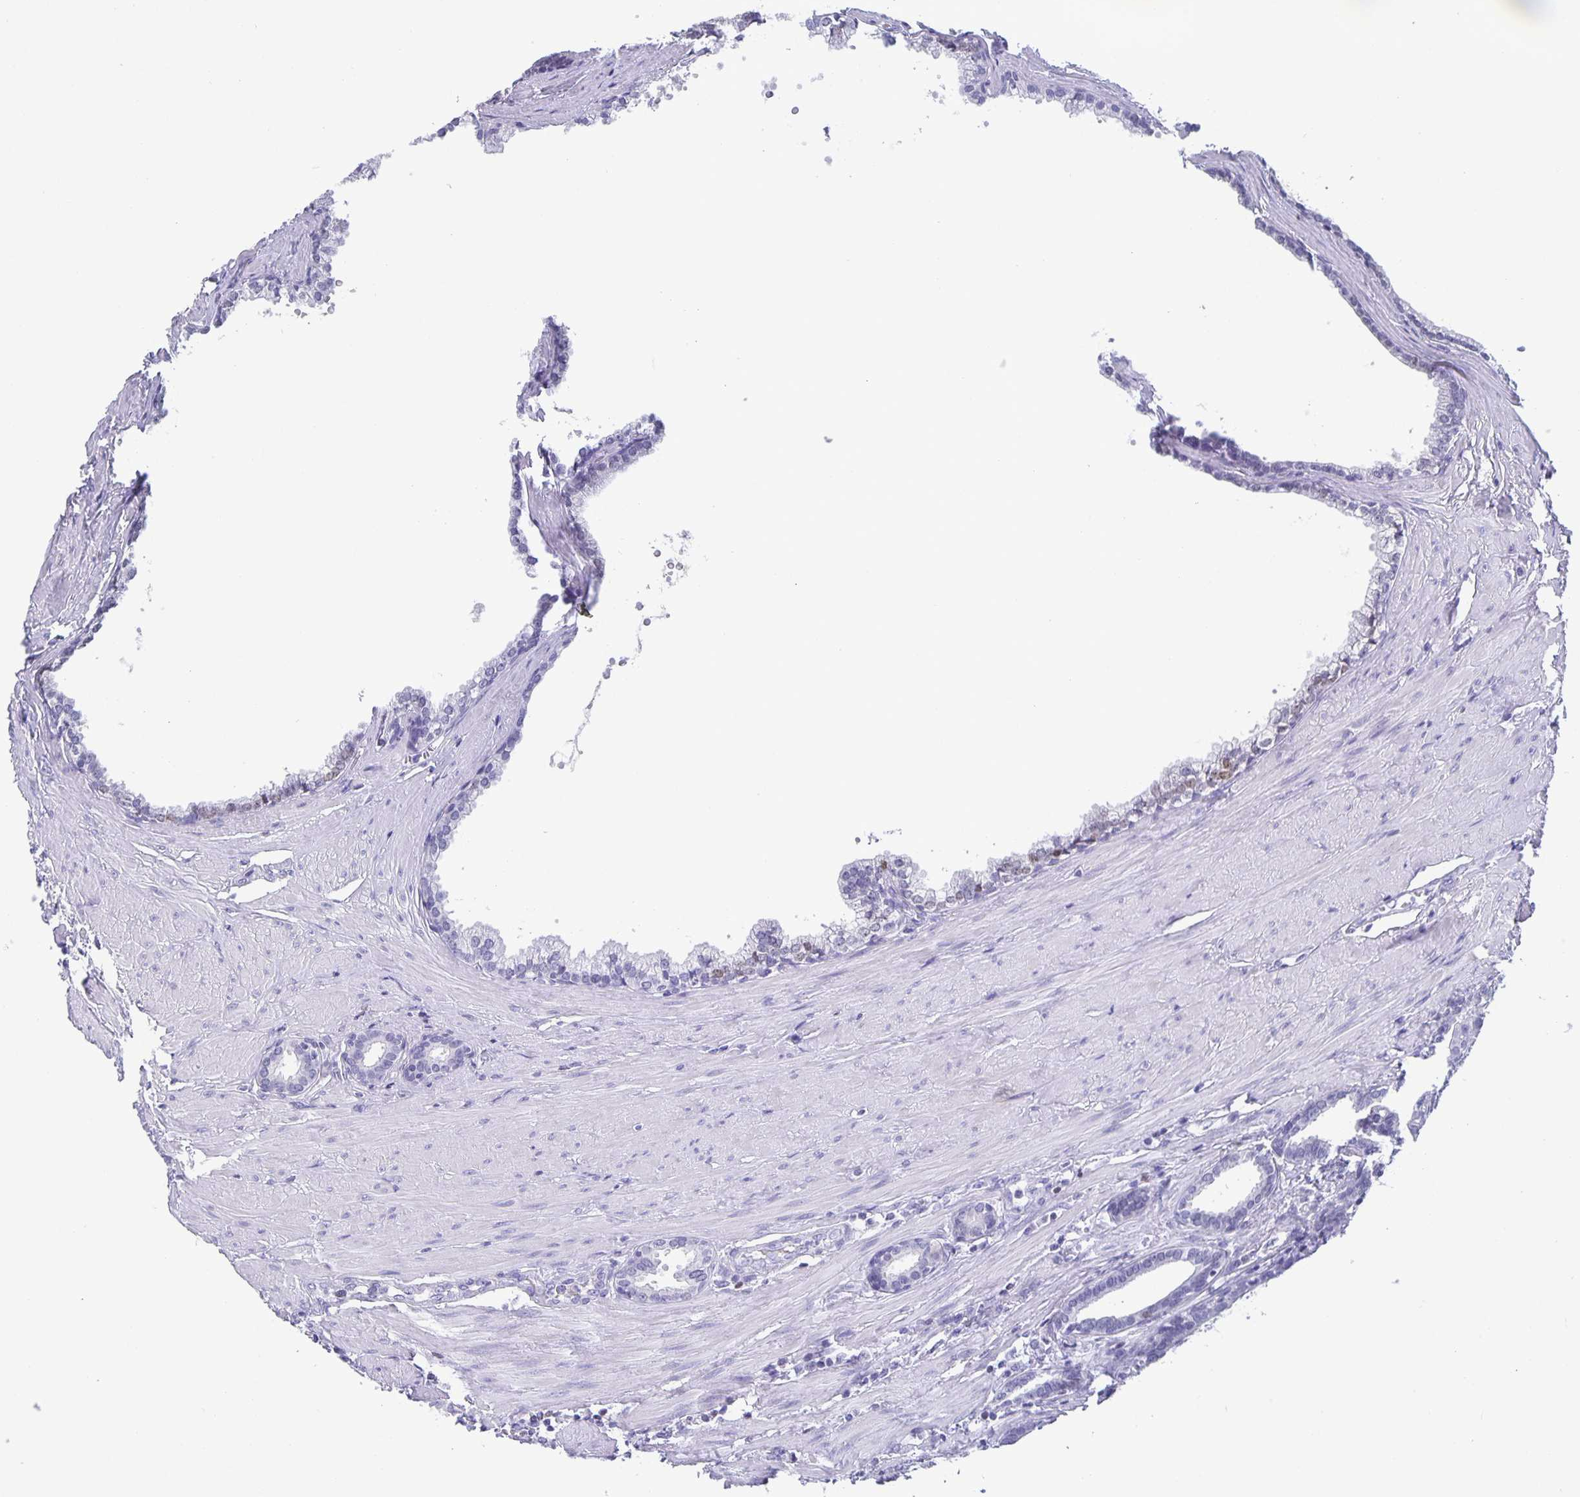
{"staining": {"intensity": "negative", "quantity": "none", "location": "none"}, "tissue": "prostate", "cell_type": "Glandular cells", "image_type": "normal", "snomed": [{"axis": "morphology", "description": "Normal tissue, NOS"}, {"axis": "topography", "description": "Prostate"}, {"axis": "topography", "description": "Peripheral nerve tissue"}], "caption": "High power microscopy micrograph of an immunohistochemistry (IHC) histopathology image of normal prostate, revealing no significant staining in glandular cells. The staining was performed using DAB (3,3'-diaminobenzidine) to visualize the protein expression in brown, while the nuclei were stained in blue with hematoxylin (Magnification: 20x).", "gene": "SATB2", "patient": {"sex": "male", "age": 55}}